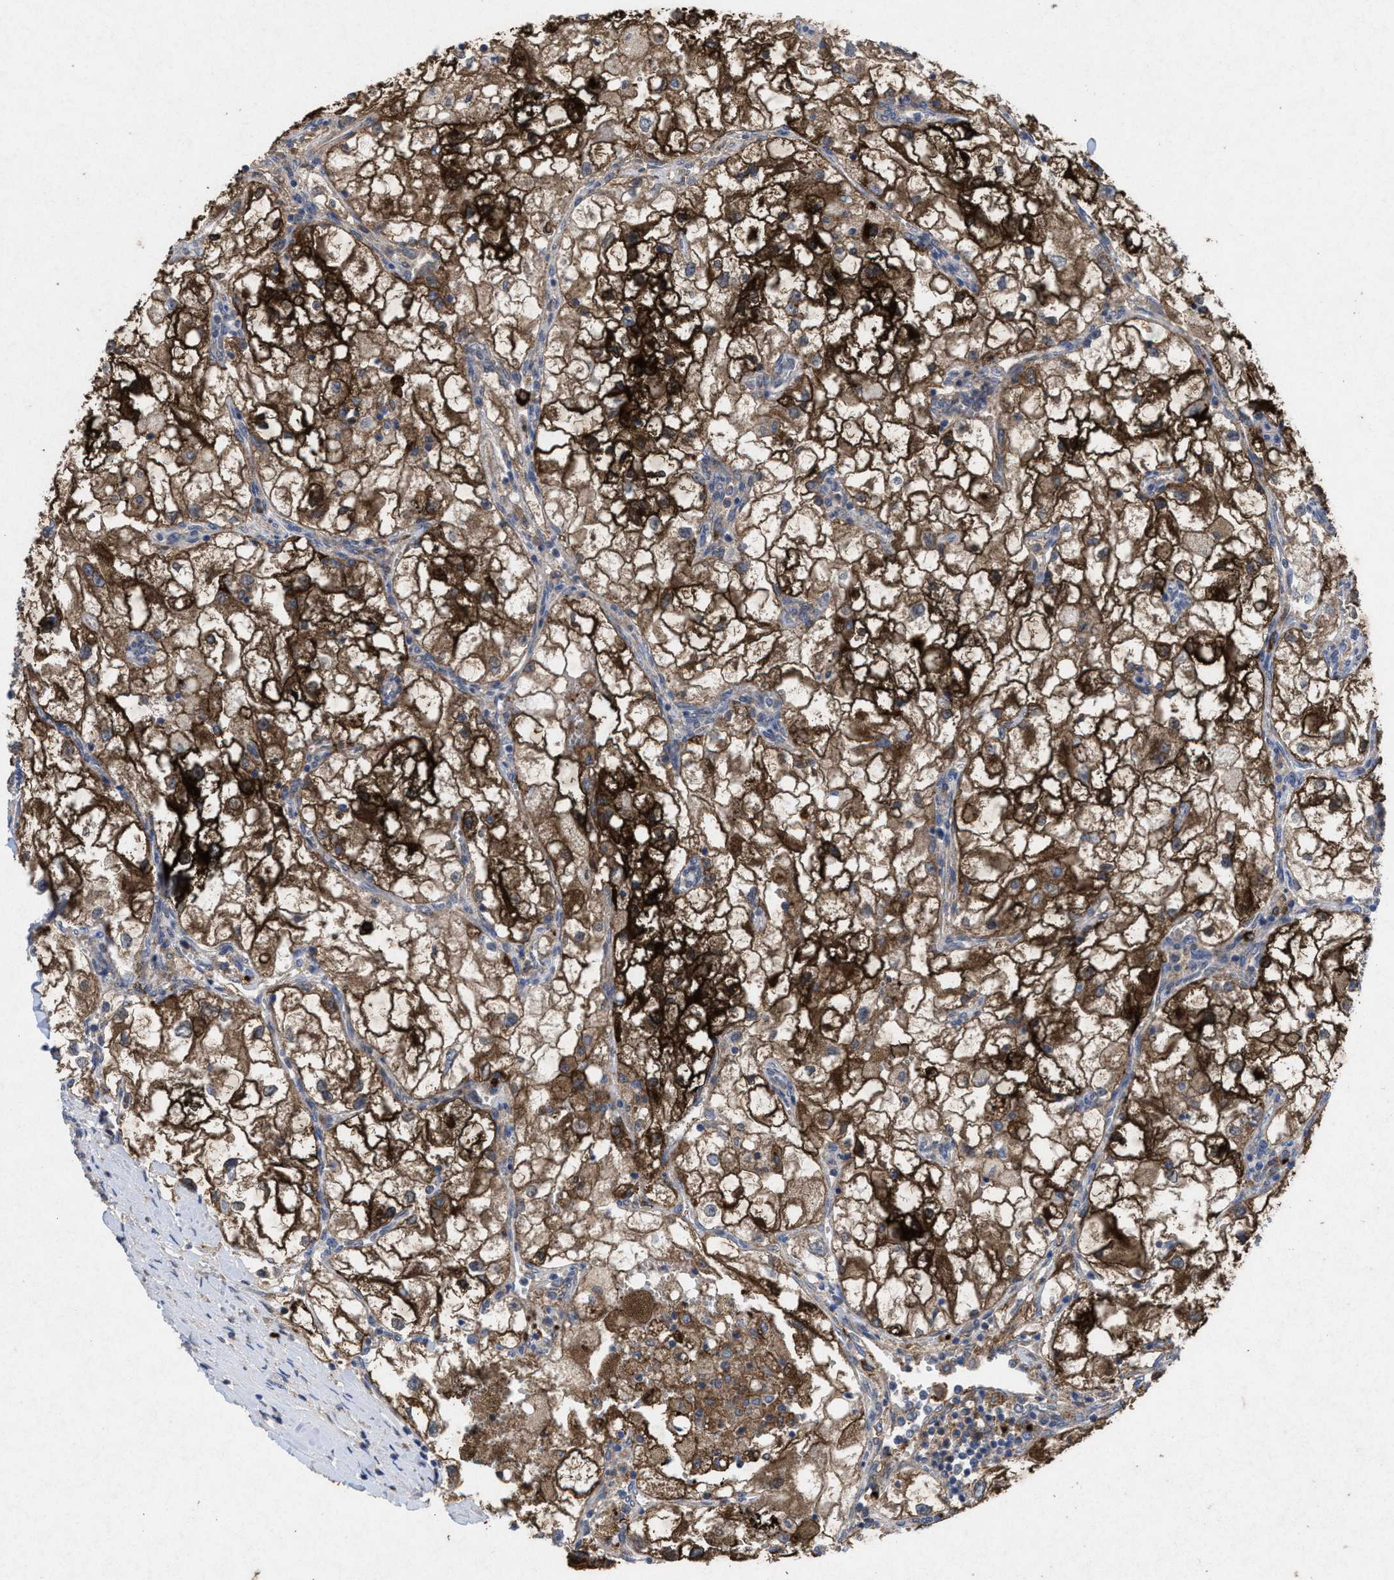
{"staining": {"intensity": "strong", "quantity": ">75%", "location": "cytoplasmic/membranous"}, "tissue": "renal cancer", "cell_type": "Tumor cells", "image_type": "cancer", "snomed": [{"axis": "morphology", "description": "Adenocarcinoma, NOS"}, {"axis": "topography", "description": "Kidney"}], "caption": "The micrograph shows immunohistochemical staining of renal cancer. There is strong cytoplasmic/membranous expression is identified in approximately >75% of tumor cells.", "gene": "MSI2", "patient": {"sex": "female", "age": 70}}